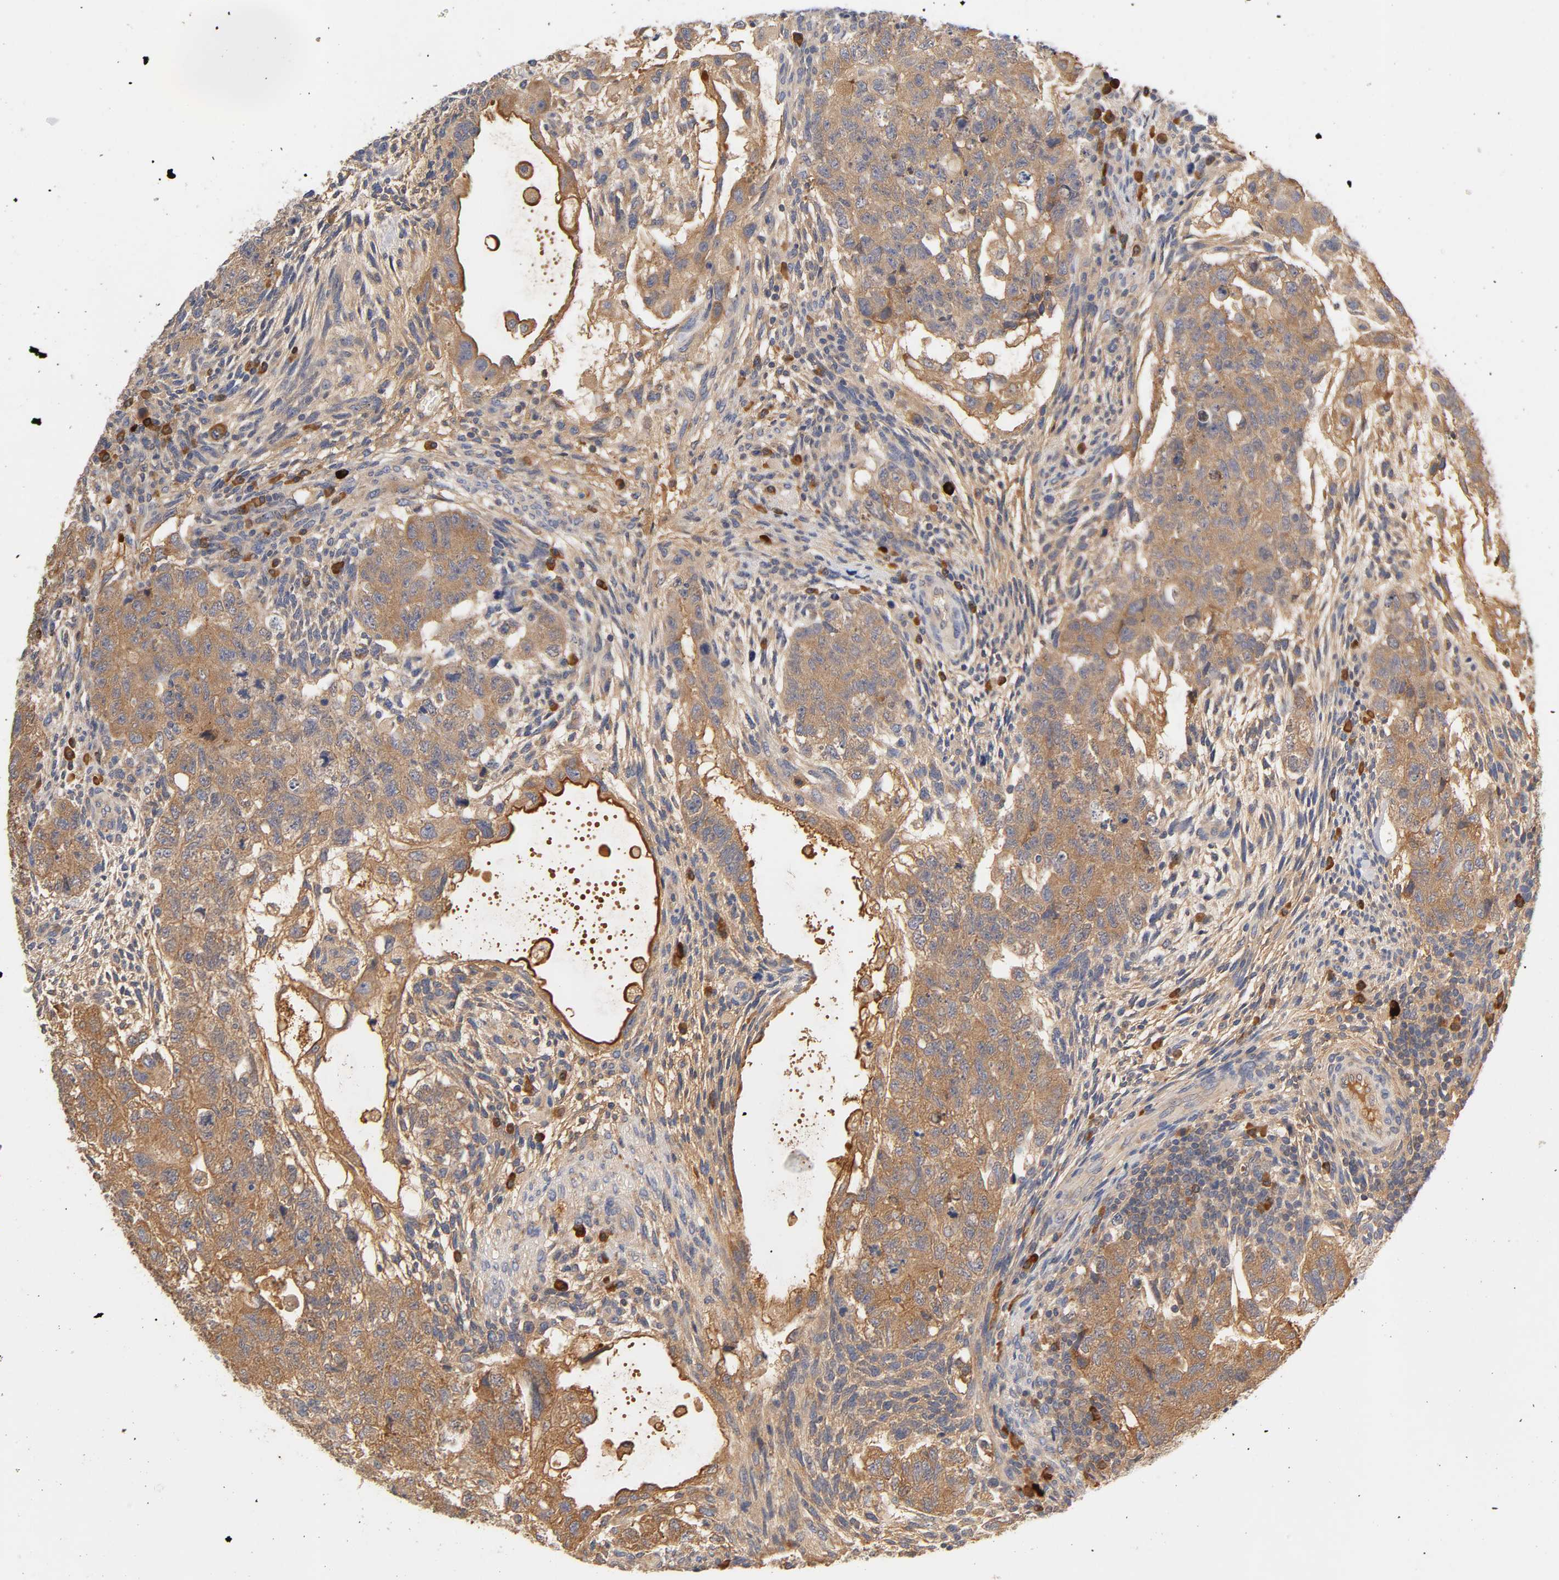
{"staining": {"intensity": "moderate", "quantity": ">75%", "location": "cytoplasmic/membranous"}, "tissue": "testis cancer", "cell_type": "Tumor cells", "image_type": "cancer", "snomed": [{"axis": "morphology", "description": "Normal tissue, NOS"}, {"axis": "morphology", "description": "Carcinoma, Embryonal, NOS"}, {"axis": "topography", "description": "Testis"}], "caption": "Immunohistochemistry (DAB) staining of human testis cancer (embryonal carcinoma) reveals moderate cytoplasmic/membranous protein positivity in approximately >75% of tumor cells. Nuclei are stained in blue.", "gene": "RPS29", "patient": {"sex": "male", "age": 36}}